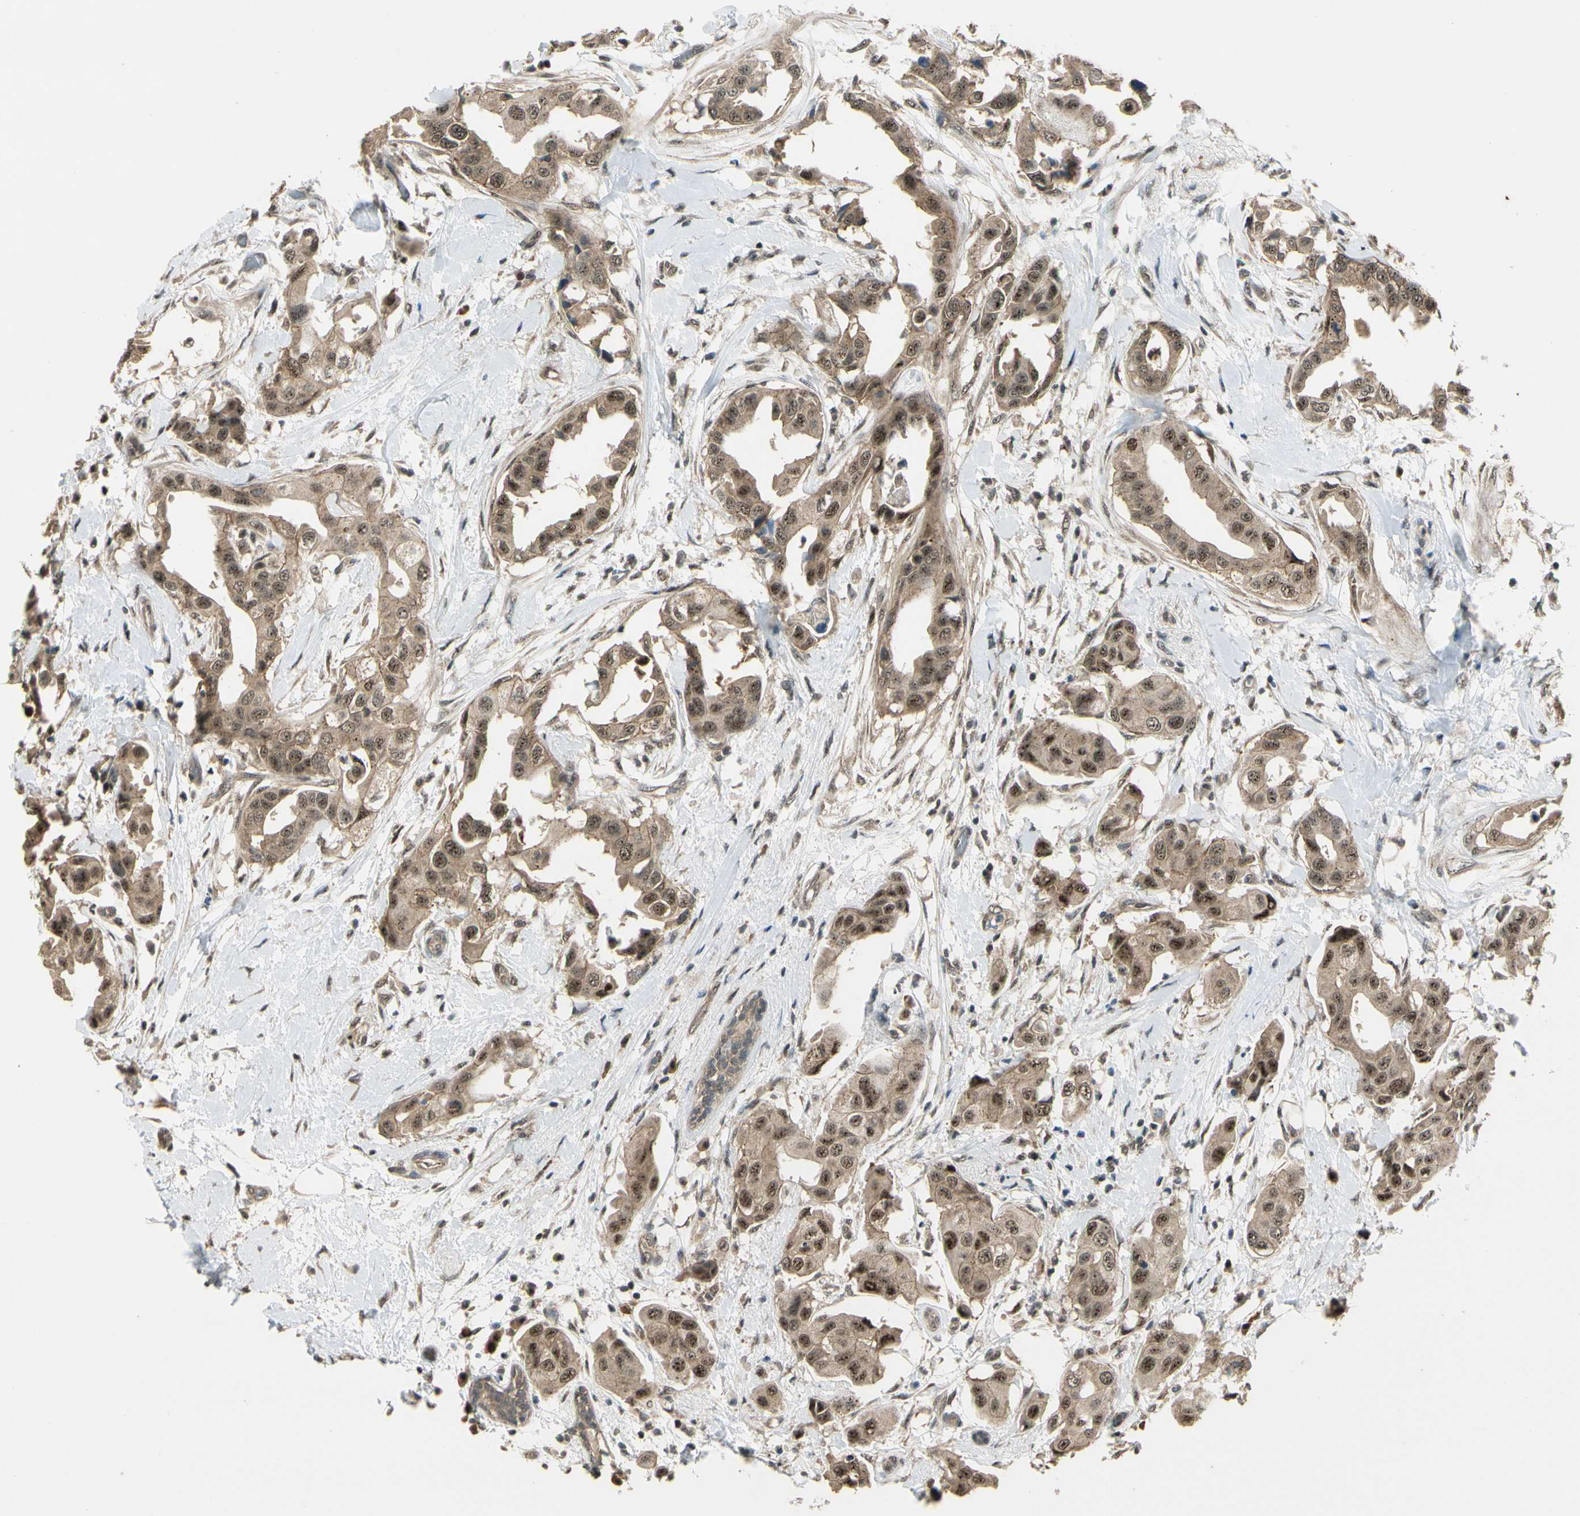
{"staining": {"intensity": "moderate", "quantity": ">75%", "location": "cytoplasmic/membranous,nuclear"}, "tissue": "breast cancer", "cell_type": "Tumor cells", "image_type": "cancer", "snomed": [{"axis": "morphology", "description": "Duct carcinoma"}, {"axis": "topography", "description": "Breast"}], "caption": "A brown stain highlights moderate cytoplasmic/membranous and nuclear expression of a protein in breast cancer (infiltrating ductal carcinoma) tumor cells.", "gene": "MCPH1", "patient": {"sex": "female", "age": 40}}